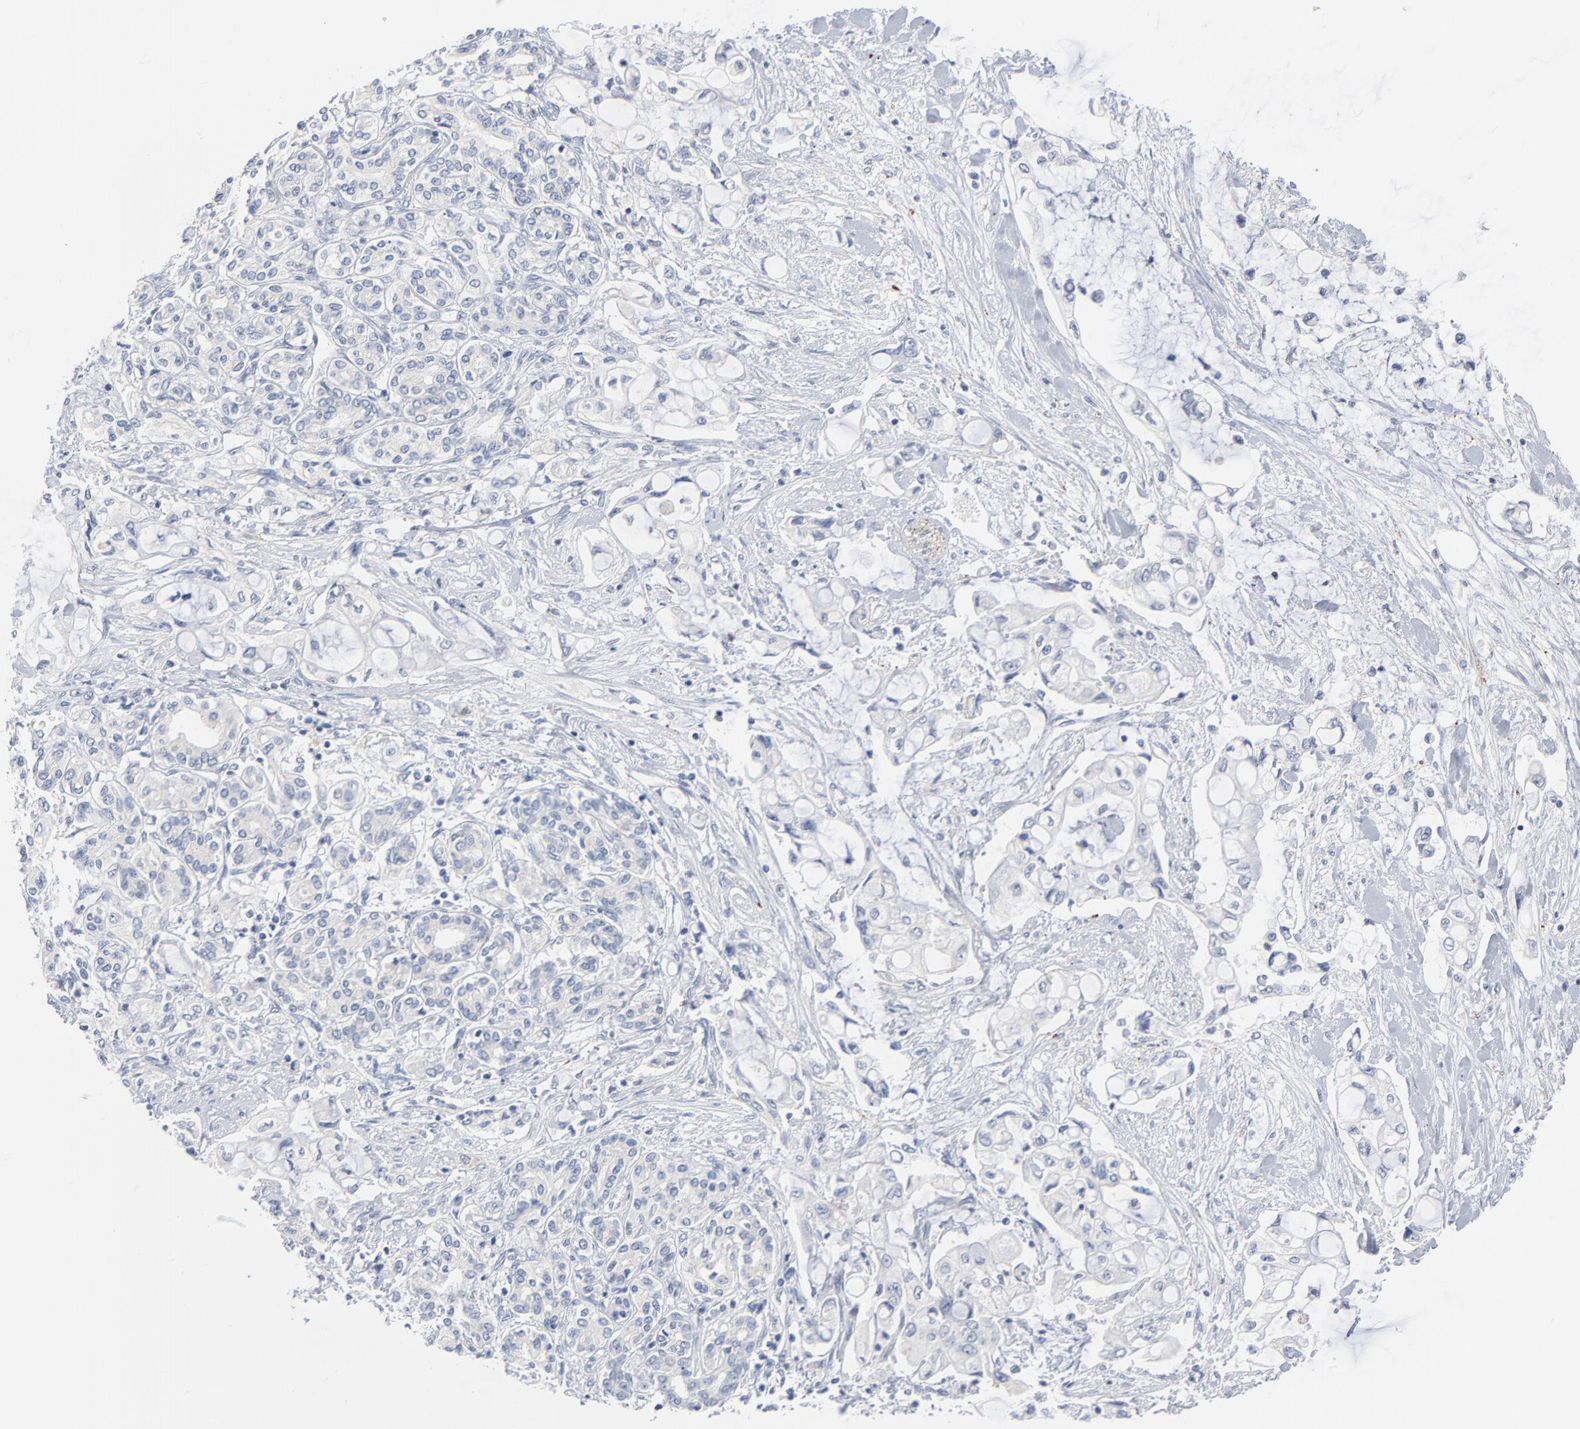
{"staining": {"intensity": "negative", "quantity": "none", "location": "none"}, "tissue": "pancreatic cancer", "cell_type": "Tumor cells", "image_type": "cancer", "snomed": [{"axis": "morphology", "description": "Adenocarcinoma, NOS"}, {"axis": "topography", "description": "Pancreas"}], "caption": "The micrograph displays no staining of tumor cells in adenocarcinoma (pancreatic).", "gene": "IFT43", "patient": {"sex": "female", "age": 70}}